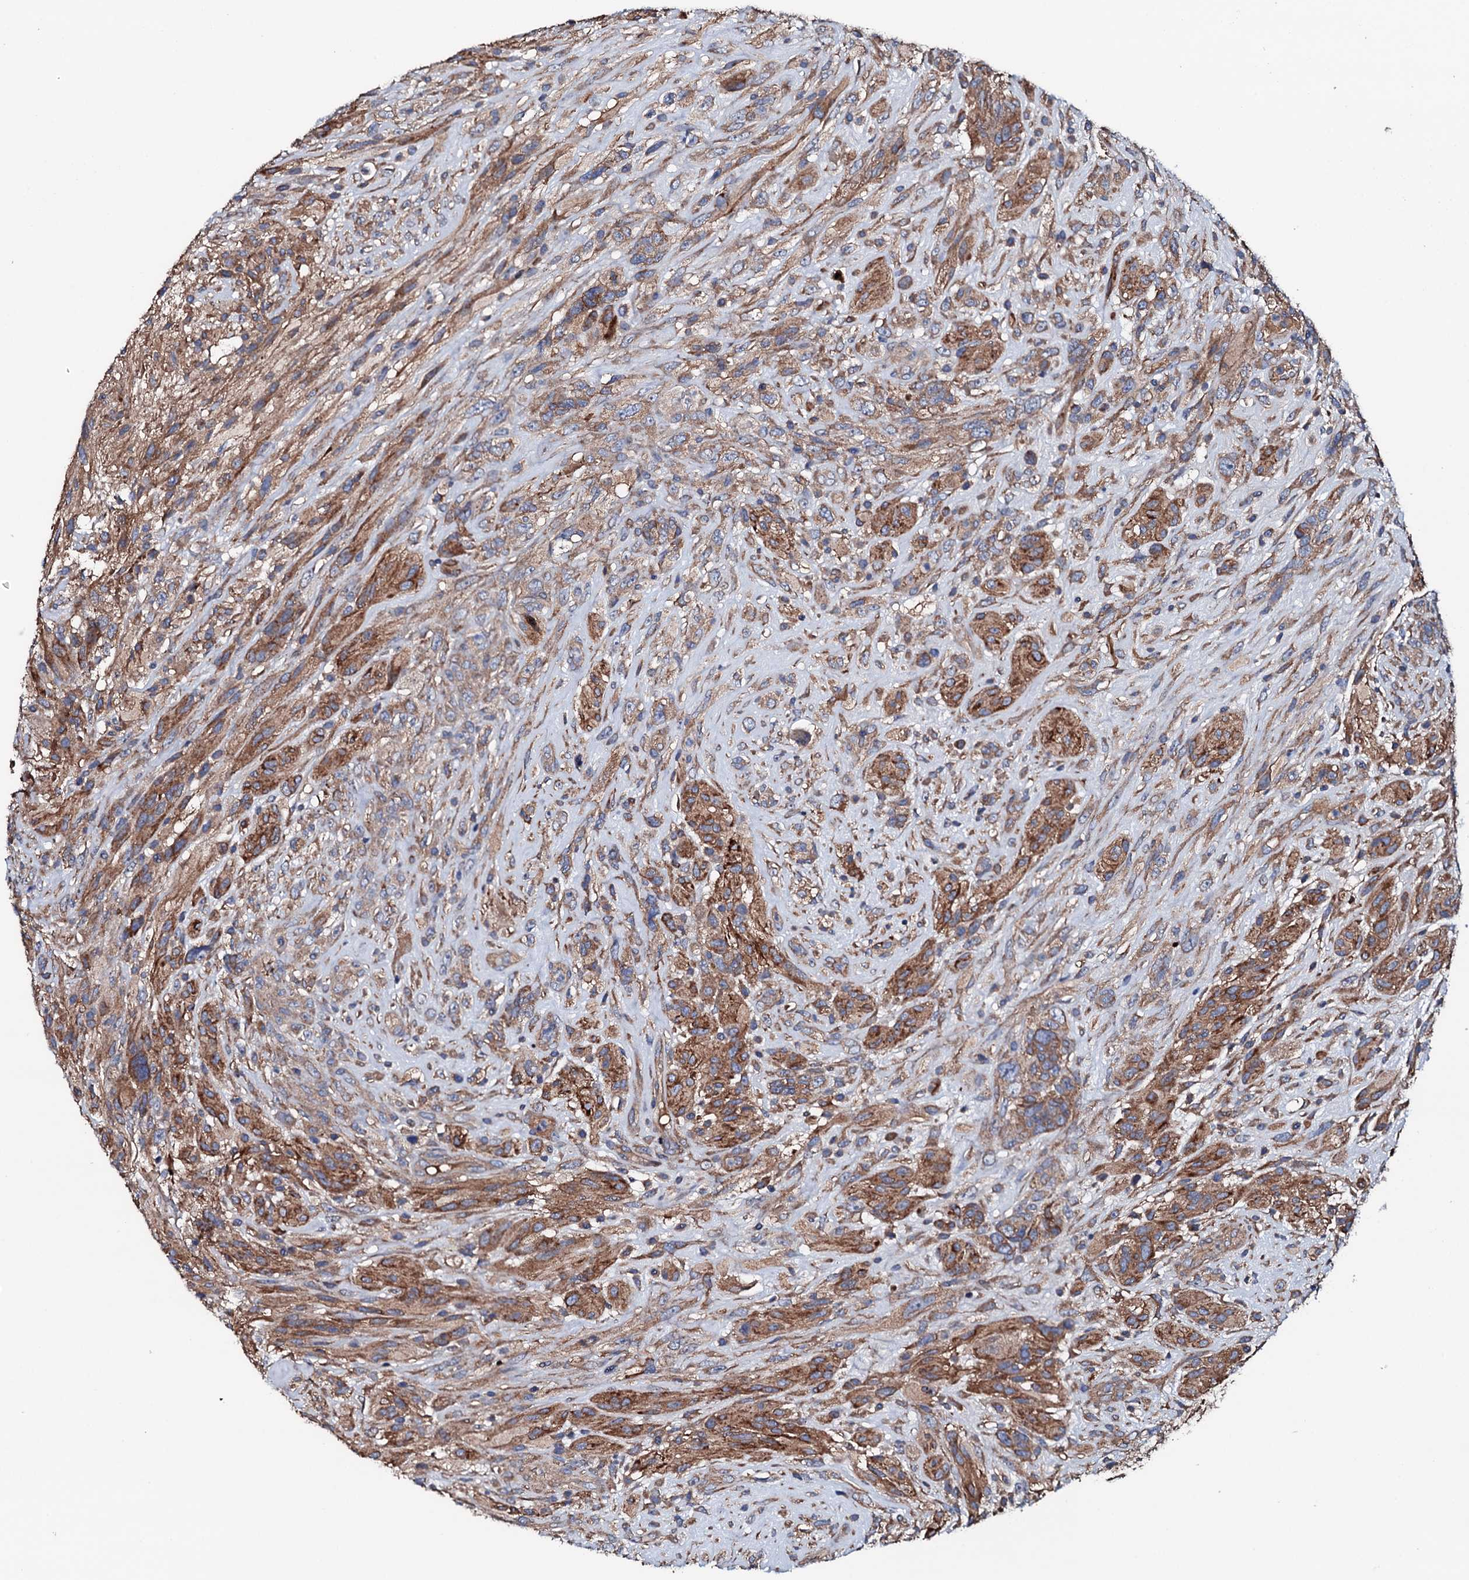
{"staining": {"intensity": "moderate", "quantity": "25%-75%", "location": "cytoplasmic/membranous"}, "tissue": "glioma", "cell_type": "Tumor cells", "image_type": "cancer", "snomed": [{"axis": "morphology", "description": "Glioma, malignant, High grade"}, {"axis": "topography", "description": "Brain"}], "caption": "Human malignant glioma (high-grade) stained with a brown dye demonstrates moderate cytoplasmic/membranous positive staining in approximately 25%-75% of tumor cells.", "gene": "NEK1", "patient": {"sex": "male", "age": 61}}